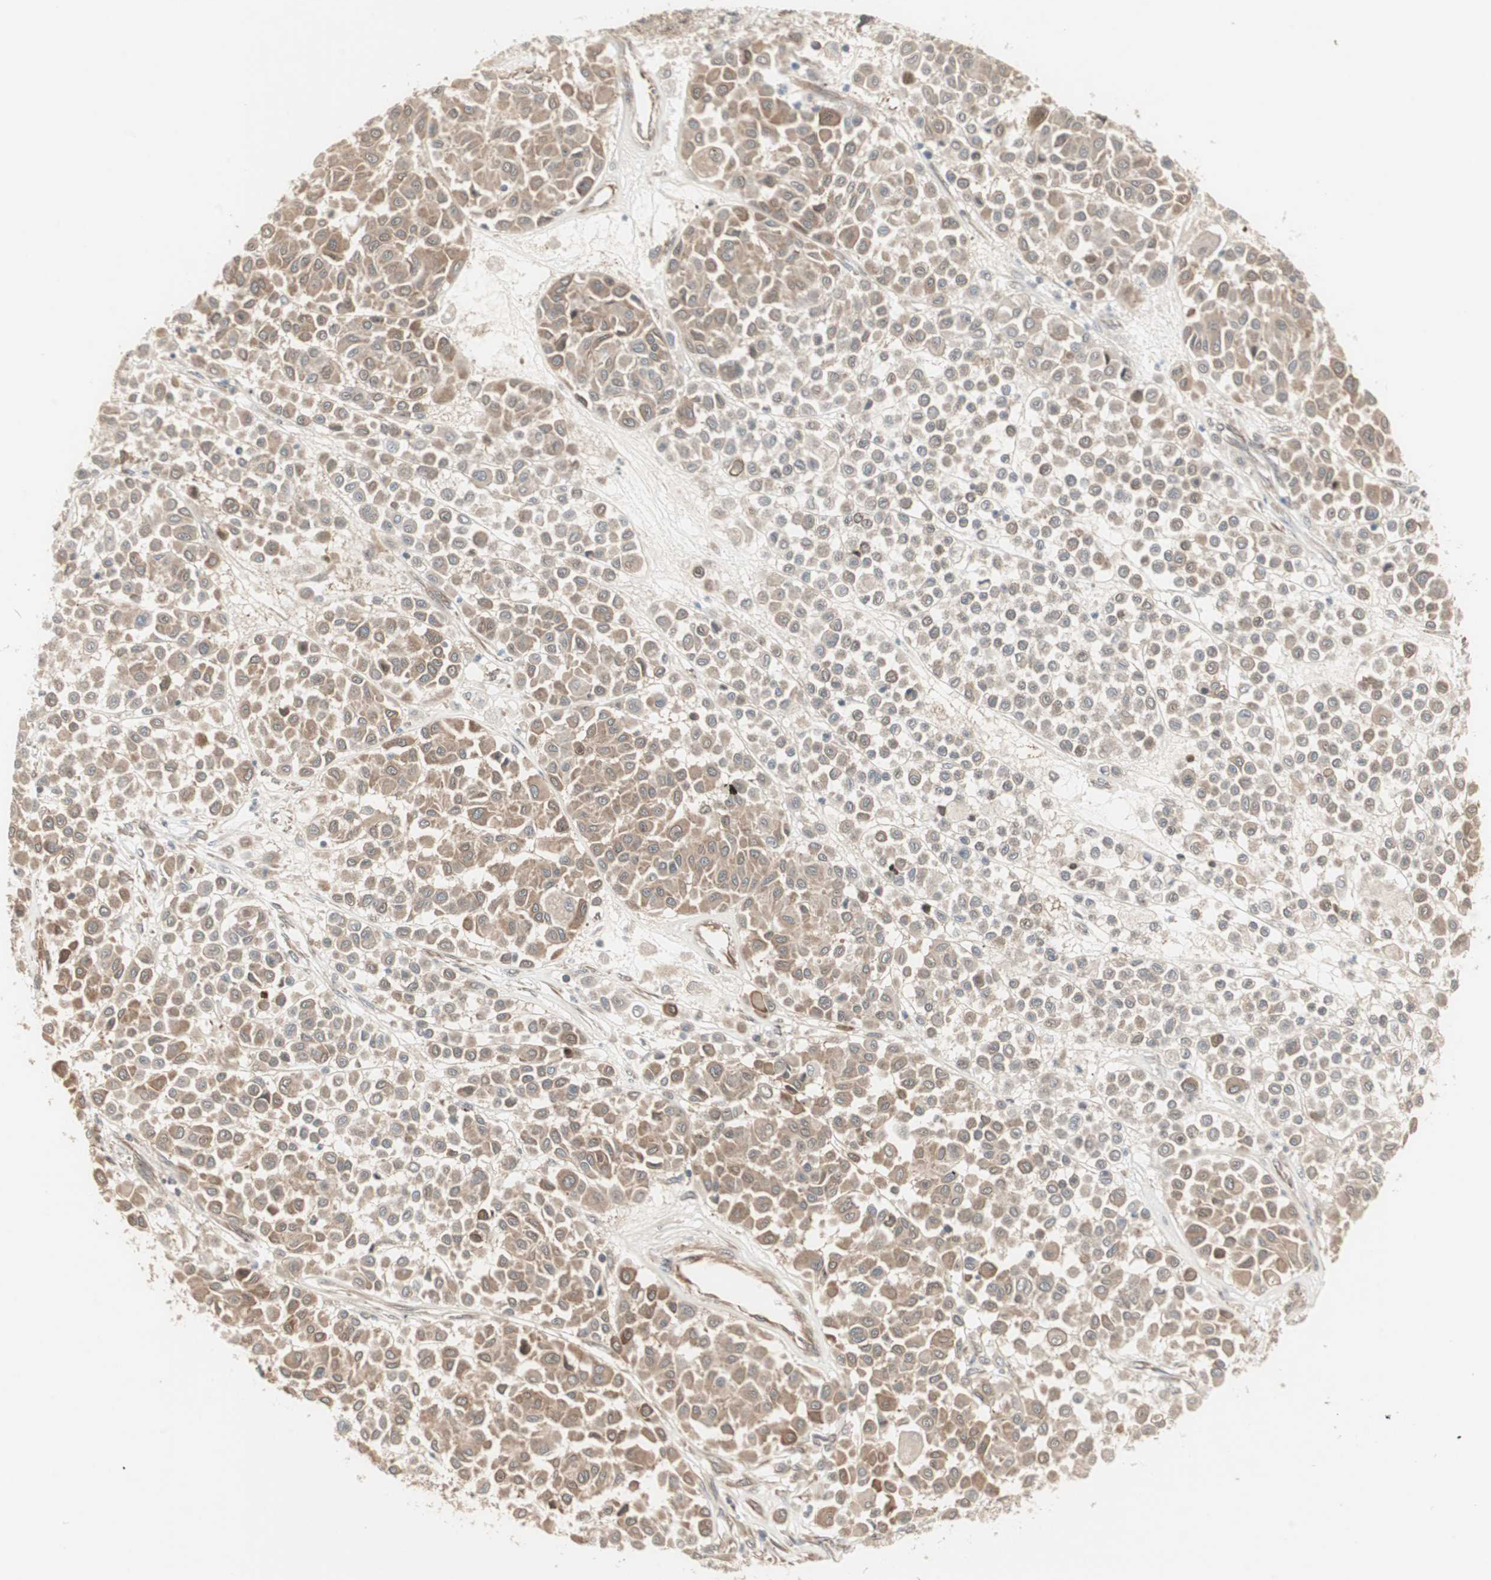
{"staining": {"intensity": "moderate", "quantity": ">75%", "location": "cytoplasmic/membranous"}, "tissue": "melanoma", "cell_type": "Tumor cells", "image_type": "cancer", "snomed": [{"axis": "morphology", "description": "Malignant melanoma, Metastatic site"}, {"axis": "topography", "description": "Soft tissue"}], "caption": "Human melanoma stained for a protein (brown) demonstrates moderate cytoplasmic/membranous positive expression in approximately >75% of tumor cells.", "gene": "PFDN1", "patient": {"sex": "male", "age": 41}}